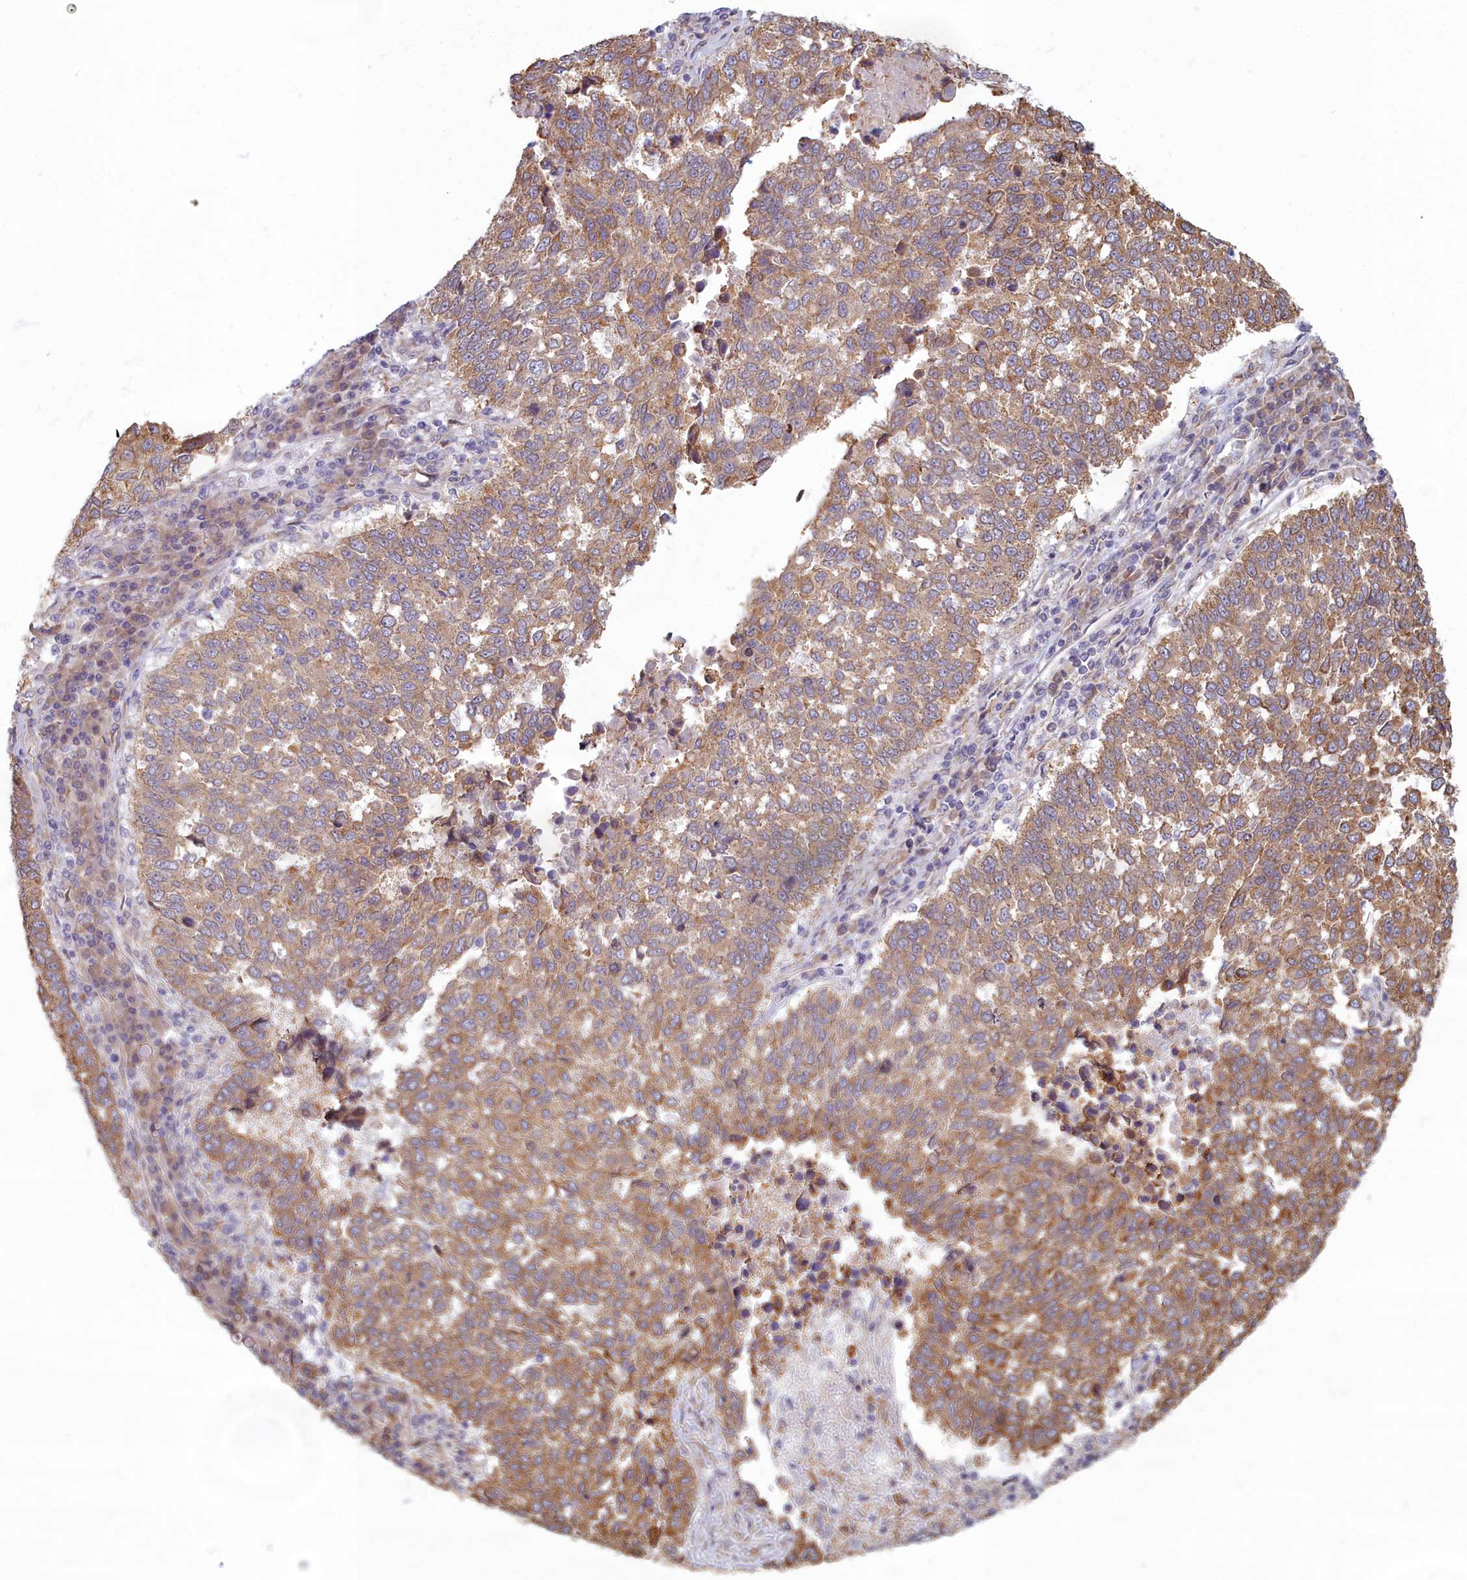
{"staining": {"intensity": "moderate", "quantity": ">75%", "location": "cytoplasmic/membranous"}, "tissue": "lung cancer", "cell_type": "Tumor cells", "image_type": "cancer", "snomed": [{"axis": "morphology", "description": "Squamous cell carcinoma, NOS"}, {"axis": "topography", "description": "Lung"}], "caption": "This photomicrograph reveals lung cancer stained with immunohistochemistry to label a protein in brown. The cytoplasmic/membranous of tumor cells show moderate positivity for the protein. Nuclei are counter-stained blue.", "gene": "MAK16", "patient": {"sex": "male", "age": 73}}